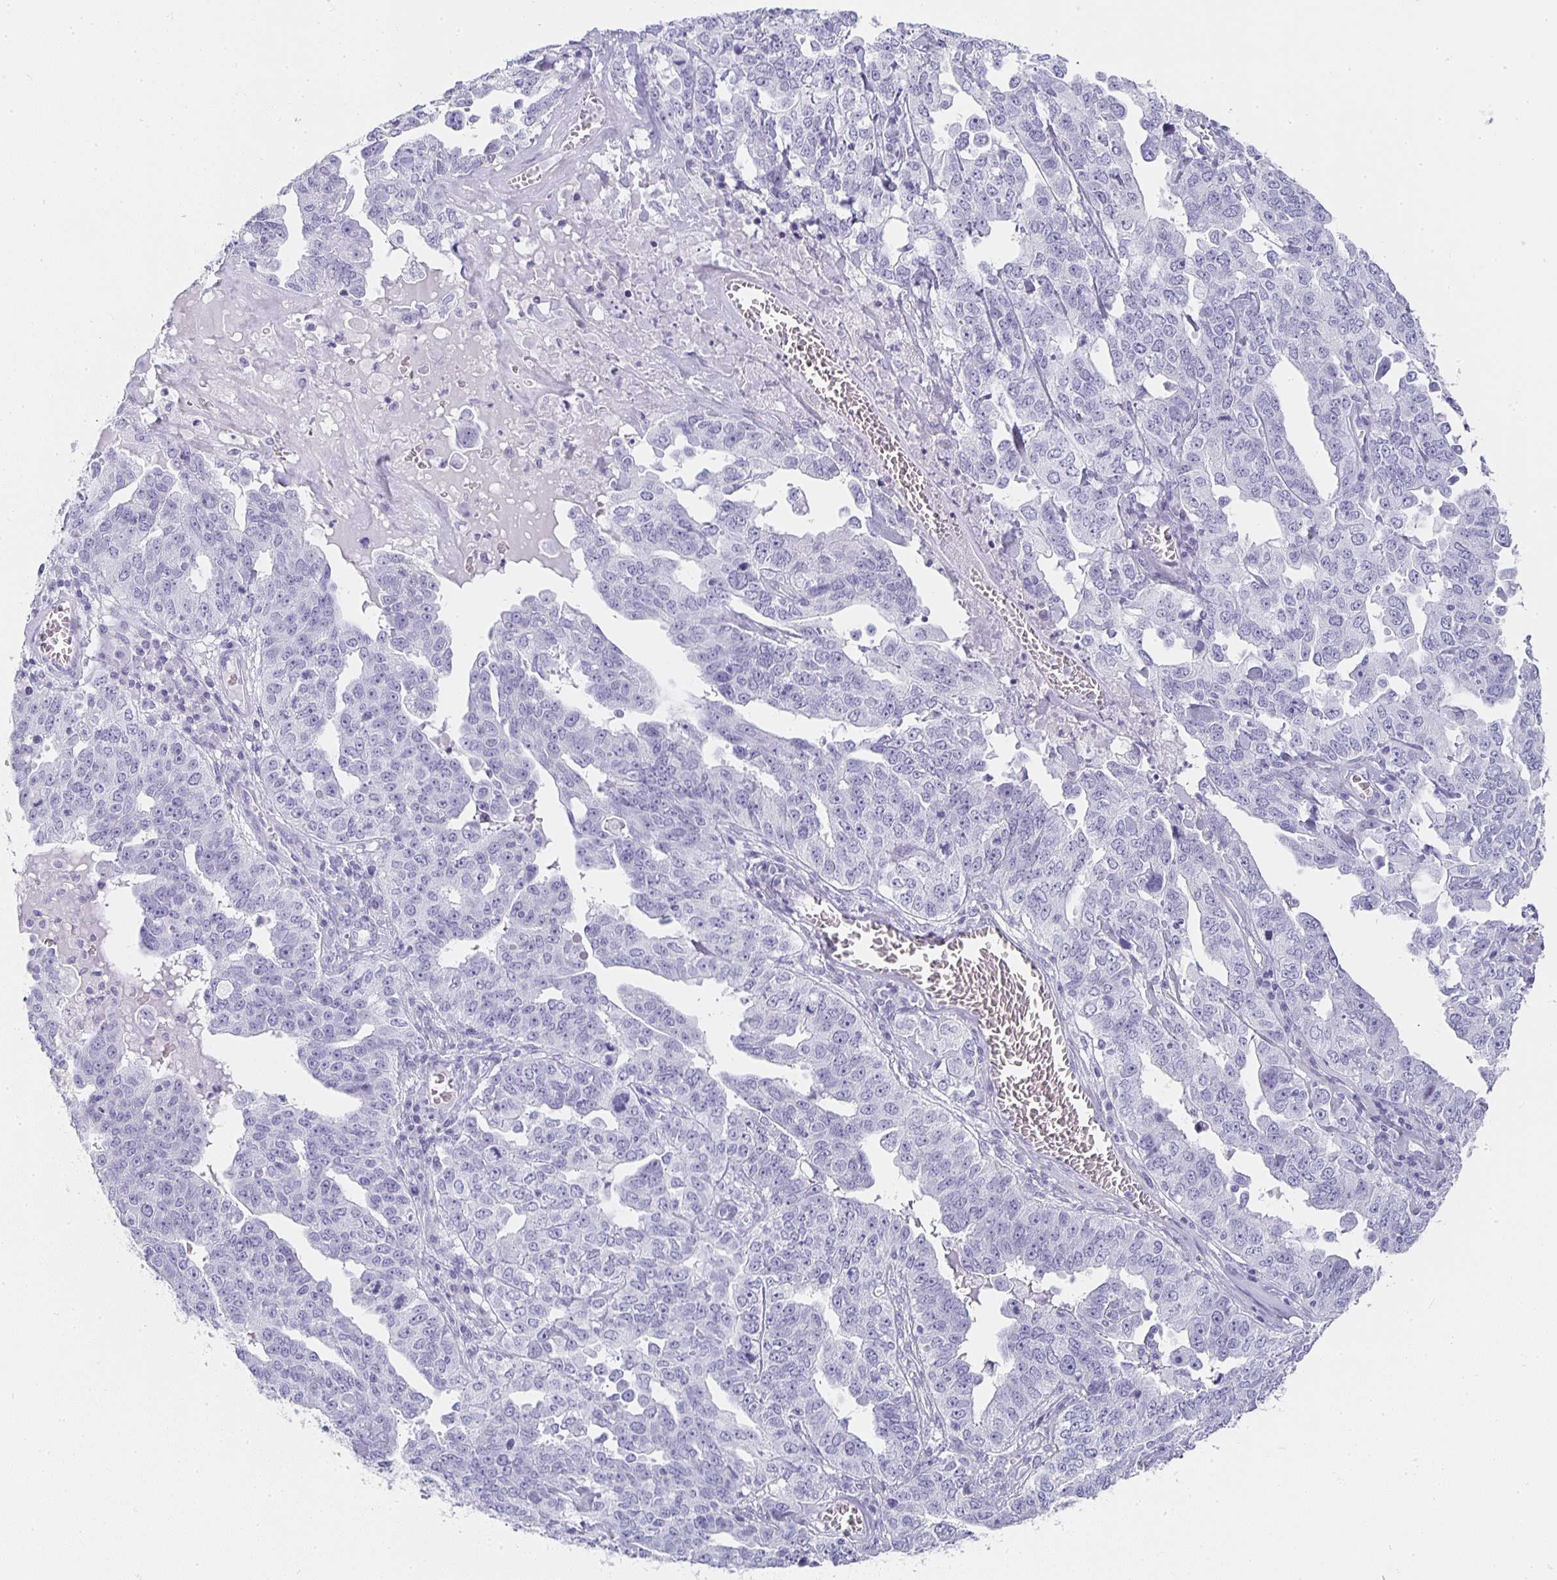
{"staining": {"intensity": "negative", "quantity": "none", "location": "none"}, "tissue": "ovarian cancer", "cell_type": "Tumor cells", "image_type": "cancer", "snomed": [{"axis": "morphology", "description": "Carcinoma, endometroid"}, {"axis": "topography", "description": "Ovary"}], "caption": "Tumor cells show no significant protein expression in ovarian cancer (endometroid carcinoma).", "gene": "TPSD1", "patient": {"sex": "female", "age": 62}}